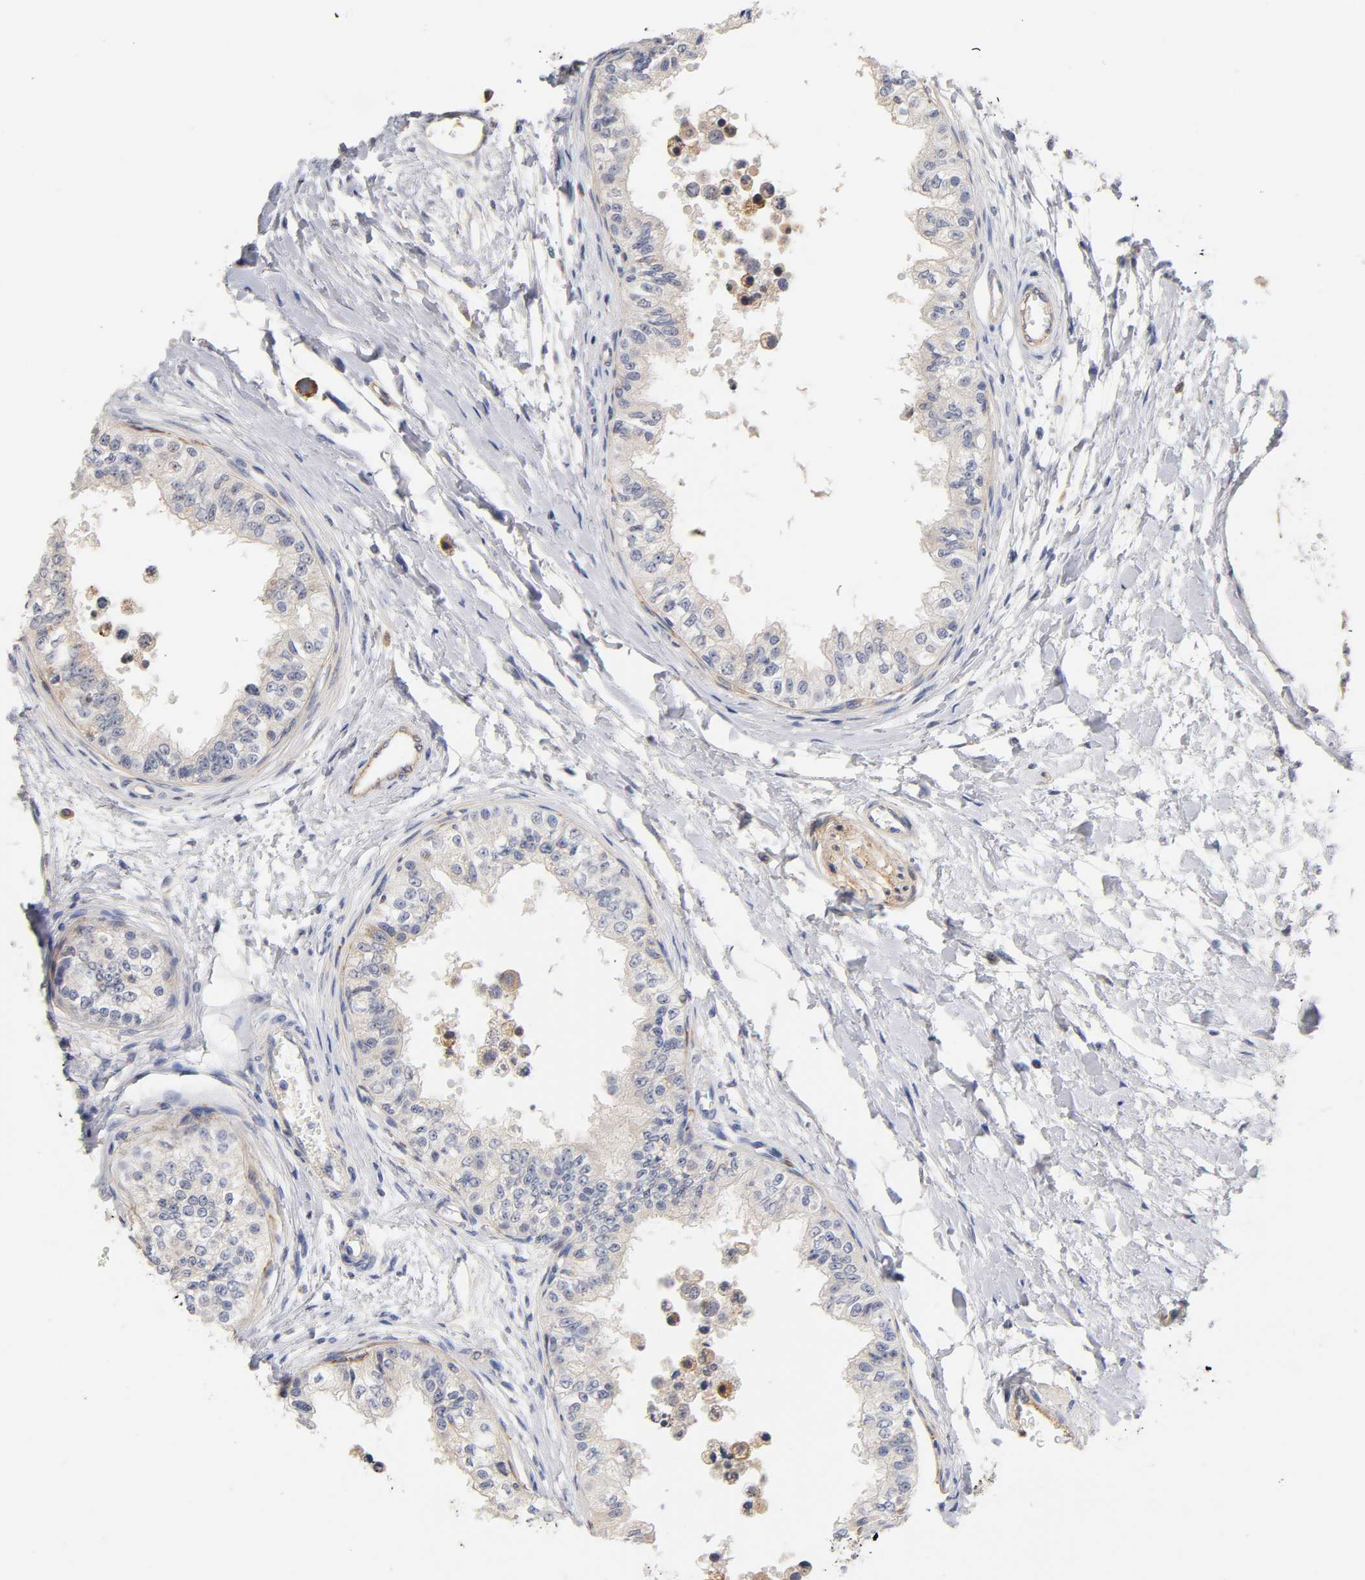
{"staining": {"intensity": "weak", "quantity": ">75%", "location": "cytoplasmic/membranous"}, "tissue": "epididymis", "cell_type": "Glandular cells", "image_type": "normal", "snomed": [{"axis": "morphology", "description": "Normal tissue, NOS"}, {"axis": "morphology", "description": "Adenocarcinoma, metastatic, NOS"}, {"axis": "topography", "description": "Testis"}, {"axis": "topography", "description": "Epididymis"}], "caption": "Protein expression analysis of unremarkable epididymis displays weak cytoplasmic/membranous expression in approximately >75% of glandular cells. The protein of interest is shown in brown color, while the nuclei are stained blue.", "gene": "LAMB1", "patient": {"sex": "male", "age": 26}}